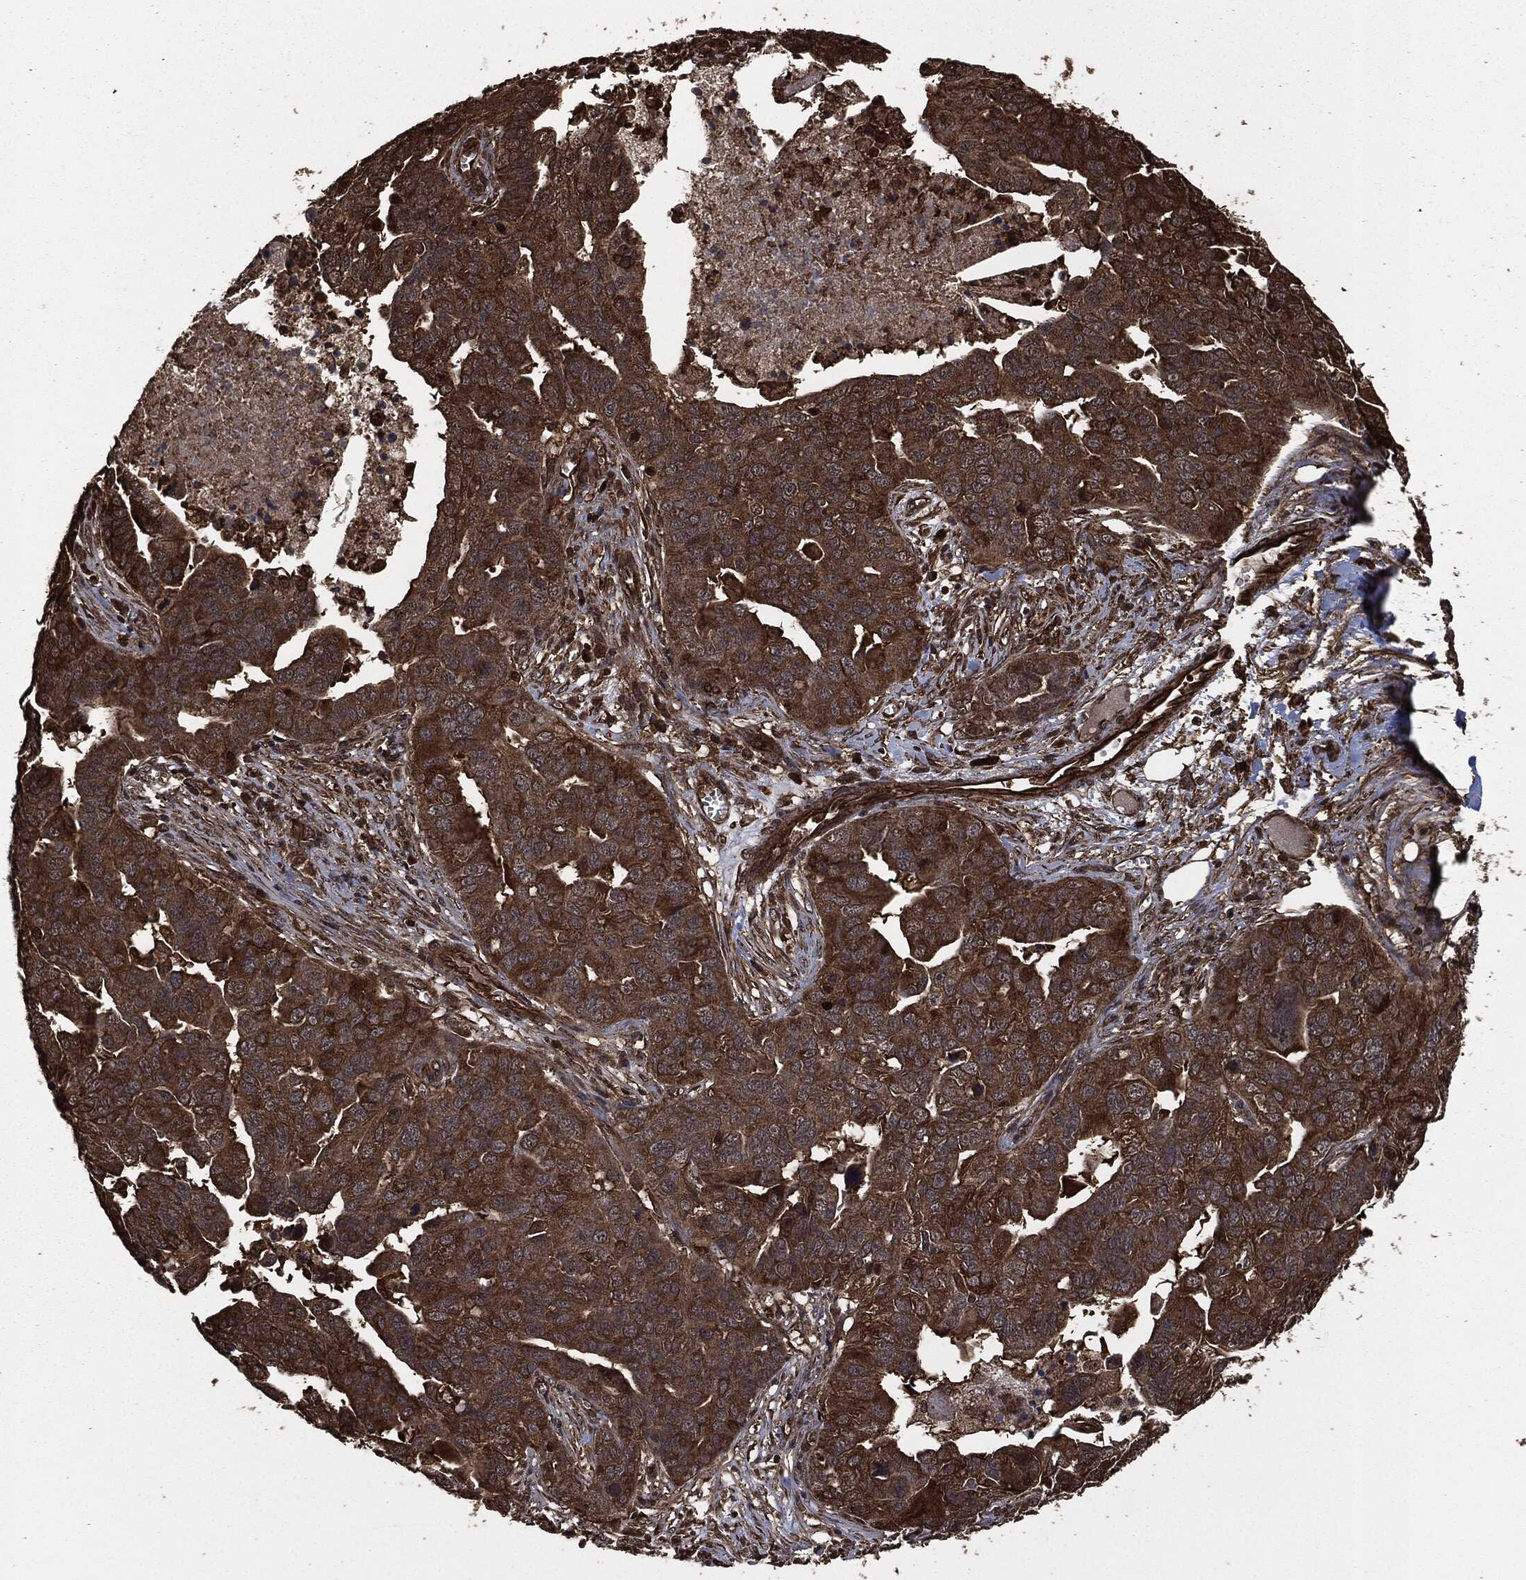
{"staining": {"intensity": "strong", "quantity": ">75%", "location": "cytoplasmic/membranous"}, "tissue": "ovarian cancer", "cell_type": "Tumor cells", "image_type": "cancer", "snomed": [{"axis": "morphology", "description": "Carcinoma, endometroid"}, {"axis": "topography", "description": "Soft tissue"}, {"axis": "topography", "description": "Ovary"}], "caption": "Immunohistochemical staining of human ovarian cancer reveals strong cytoplasmic/membranous protein staining in approximately >75% of tumor cells.", "gene": "HRAS", "patient": {"sex": "female", "age": 52}}